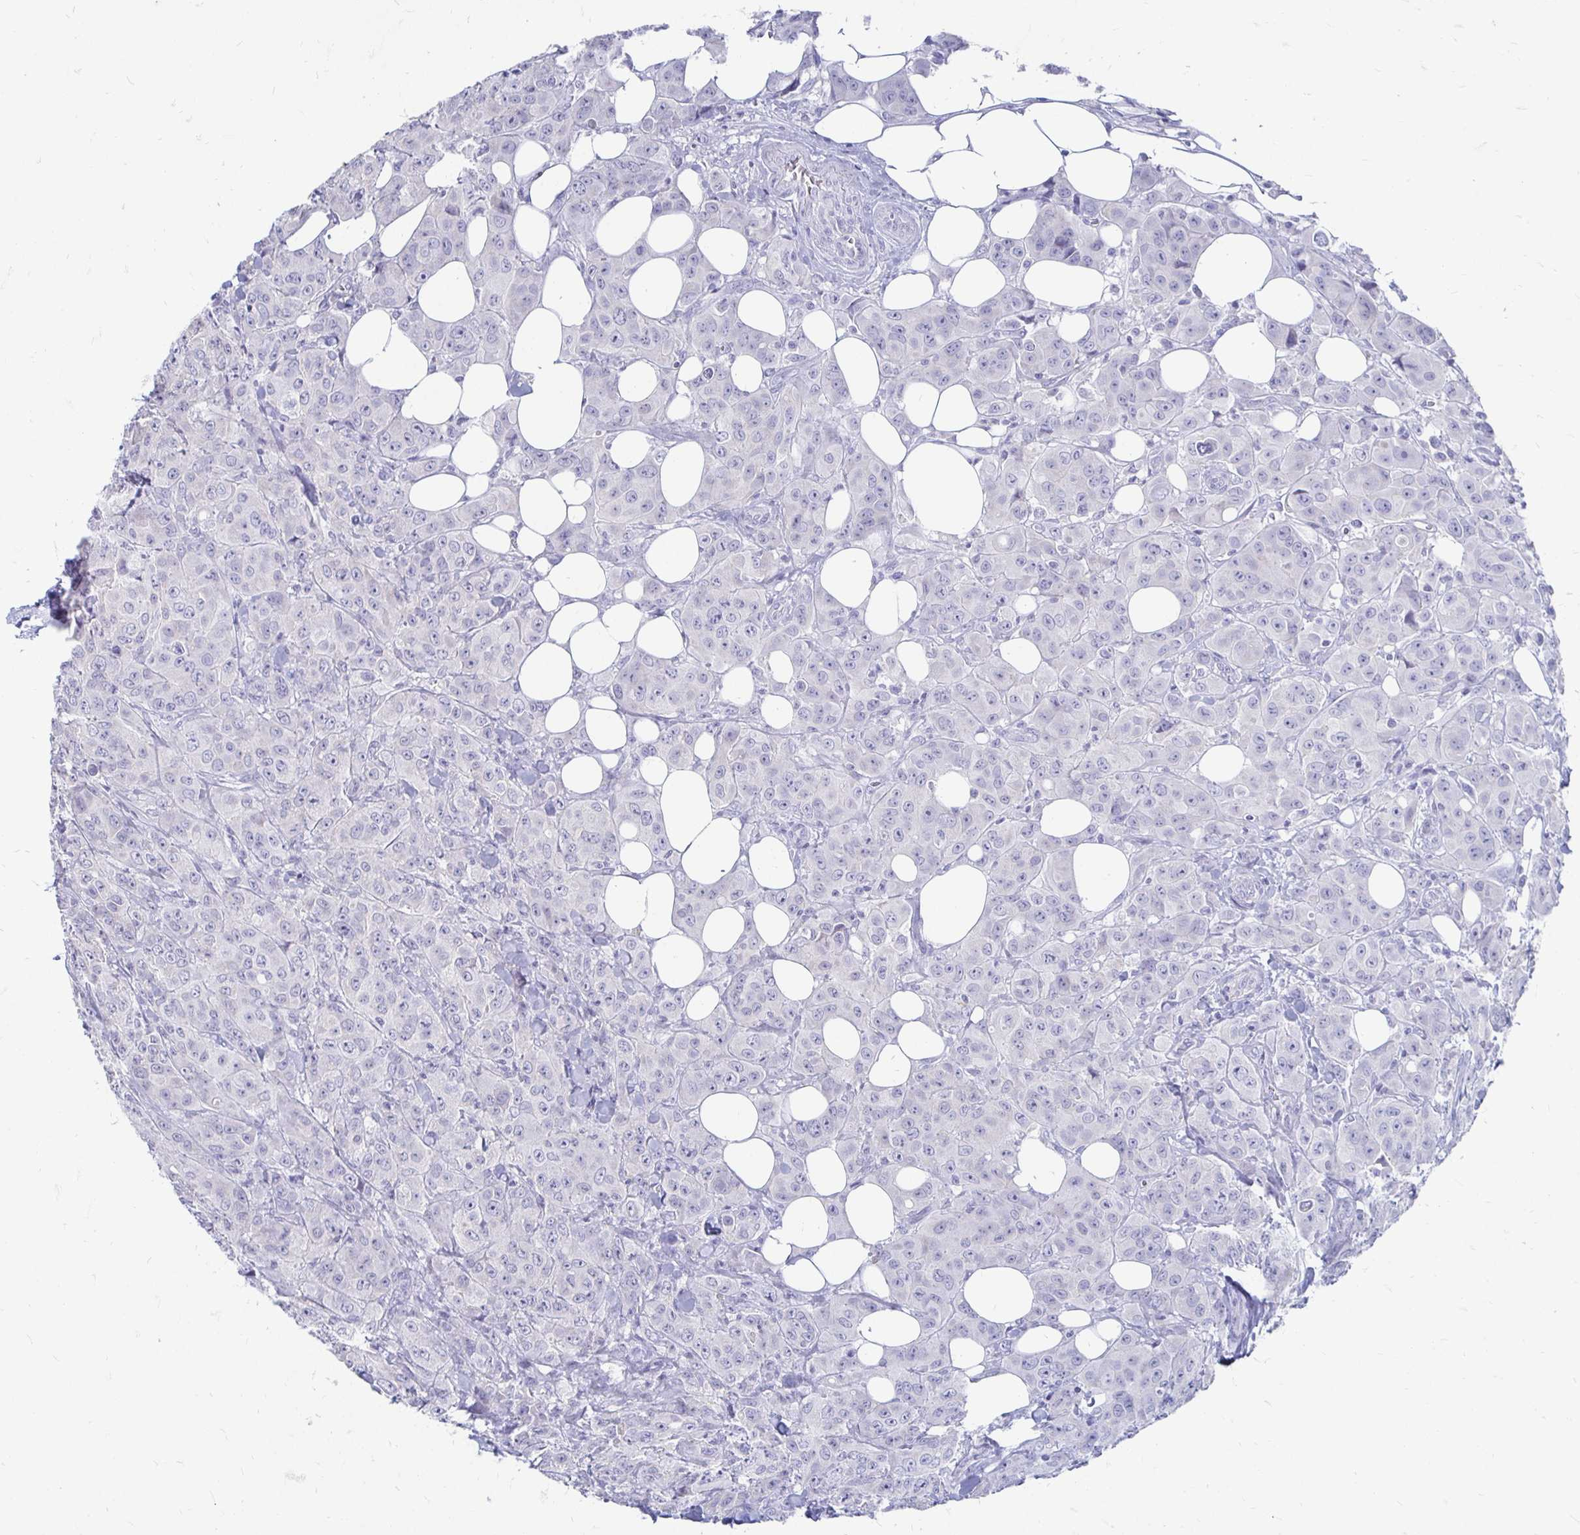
{"staining": {"intensity": "negative", "quantity": "none", "location": "none"}, "tissue": "breast cancer", "cell_type": "Tumor cells", "image_type": "cancer", "snomed": [{"axis": "morphology", "description": "Normal tissue, NOS"}, {"axis": "morphology", "description": "Duct carcinoma"}, {"axis": "topography", "description": "Breast"}], "caption": "Tumor cells show no significant staining in breast cancer (intraductal carcinoma). (Stains: DAB immunohistochemistry with hematoxylin counter stain, Microscopy: brightfield microscopy at high magnification).", "gene": "PEG10", "patient": {"sex": "female", "age": 43}}